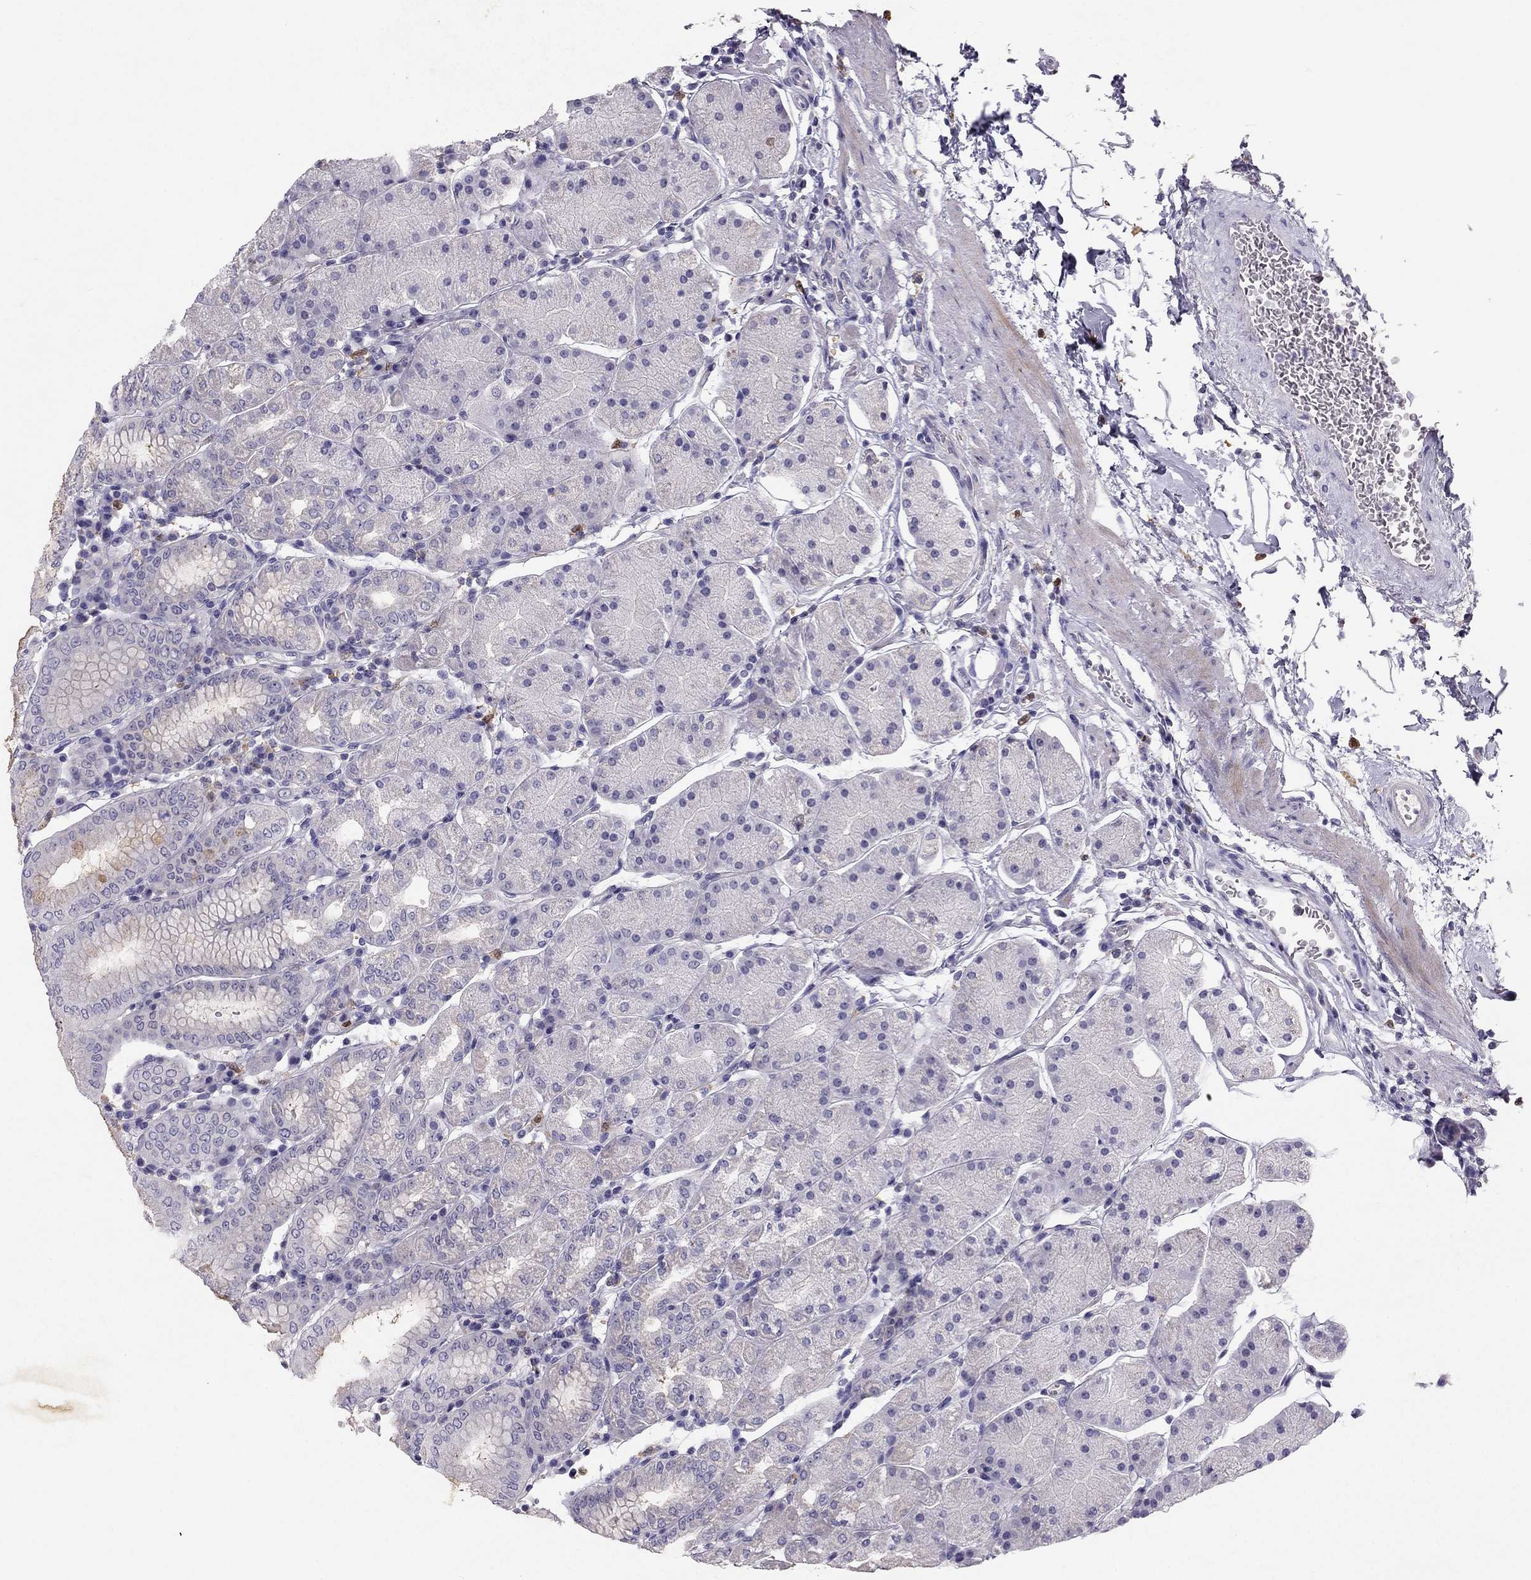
{"staining": {"intensity": "weak", "quantity": "<25%", "location": "cytoplasmic/membranous"}, "tissue": "stomach", "cell_type": "Glandular cells", "image_type": "normal", "snomed": [{"axis": "morphology", "description": "Normal tissue, NOS"}, {"axis": "topography", "description": "Stomach"}], "caption": "IHC micrograph of benign stomach: human stomach stained with DAB shows no significant protein staining in glandular cells. (DAB (3,3'-diaminobenzidine) immunohistochemistry (IHC) with hematoxylin counter stain).", "gene": "LMTK3", "patient": {"sex": "male", "age": 54}}